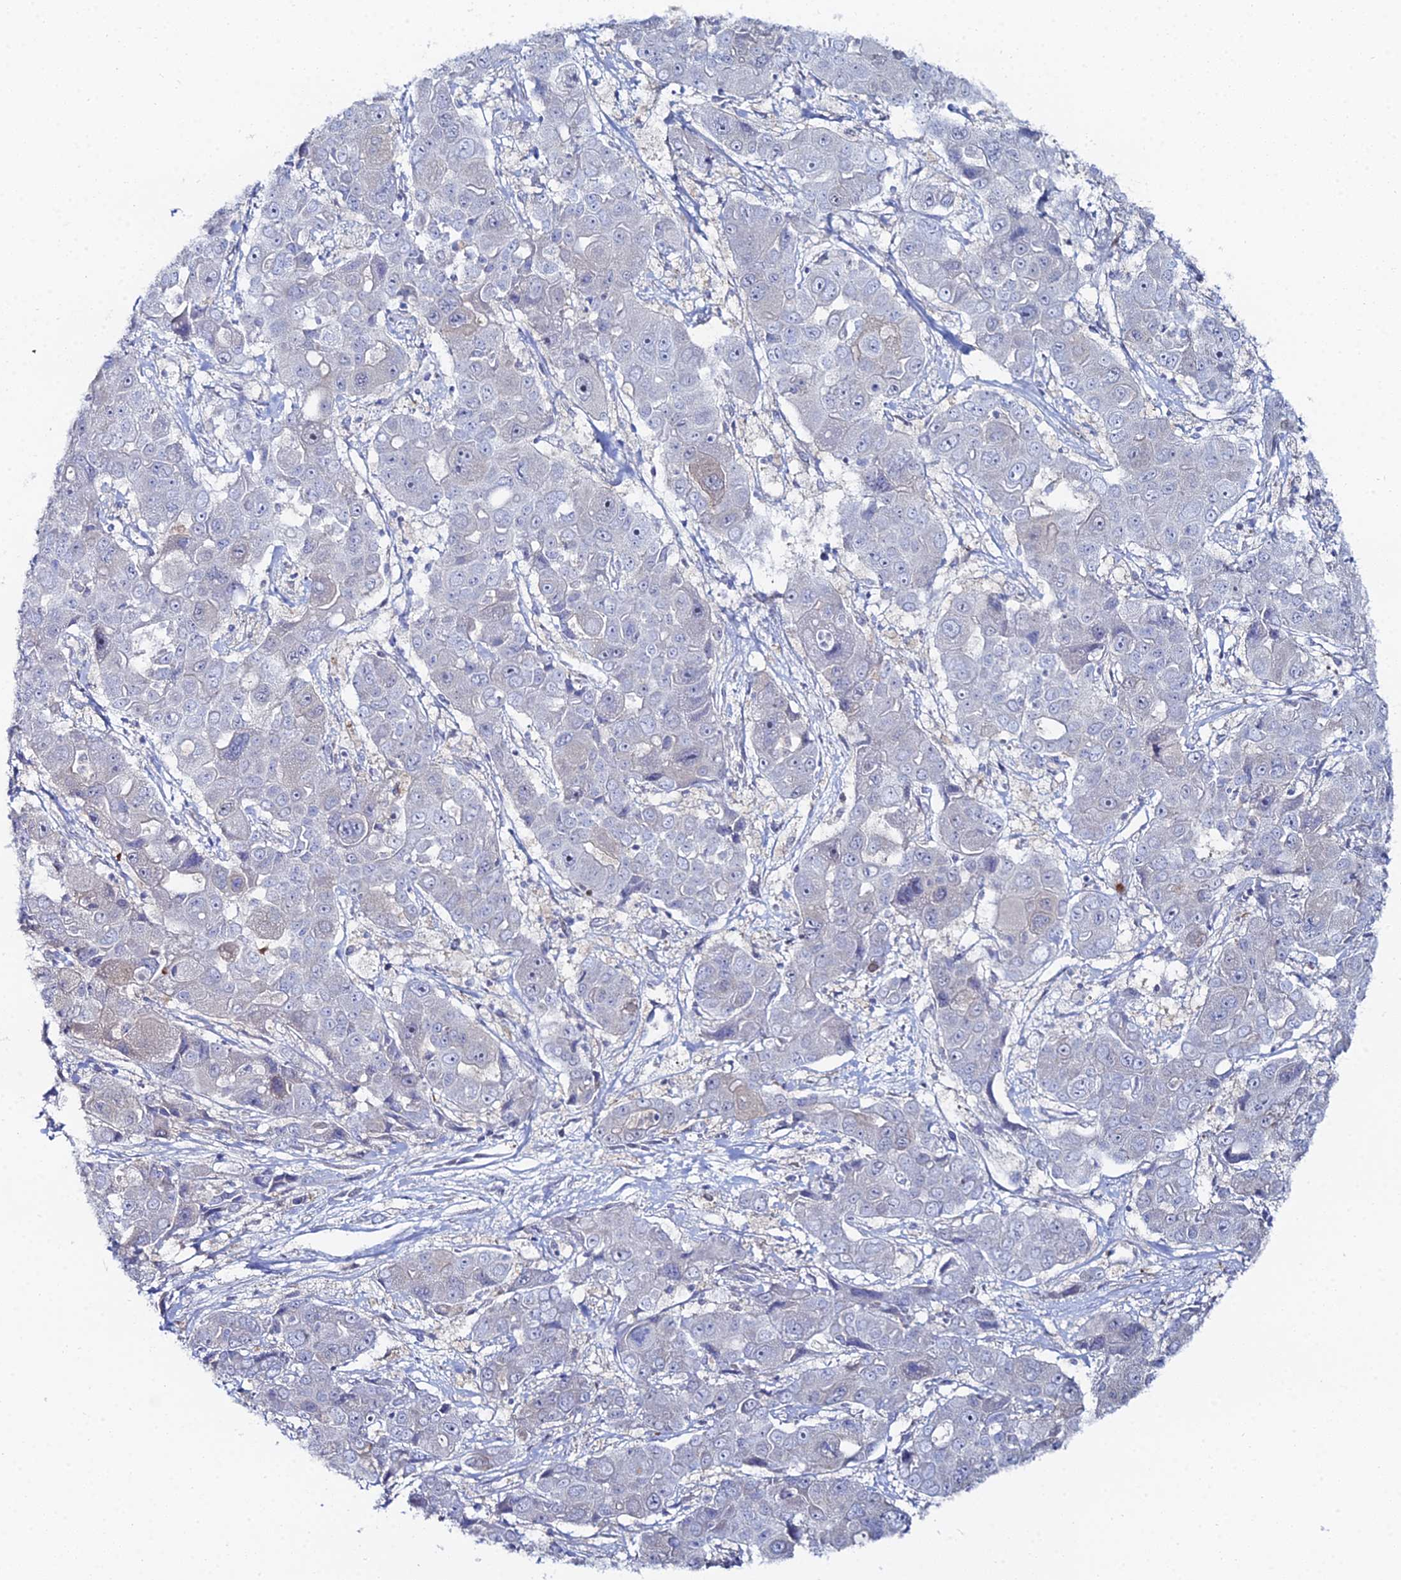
{"staining": {"intensity": "negative", "quantity": "none", "location": "none"}, "tissue": "liver cancer", "cell_type": "Tumor cells", "image_type": "cancer", "snomed": [{"axis": "morphology", "description": "Cholangiocarcinoma"}, {"axis": "topography", "description": "Liver"}], "caption": "Tumor cells are negative for brown protein staining in cholangiocarcinoma (liver).", "gene": "THAP4", "patient": {"sex": "male", "age": 67}}